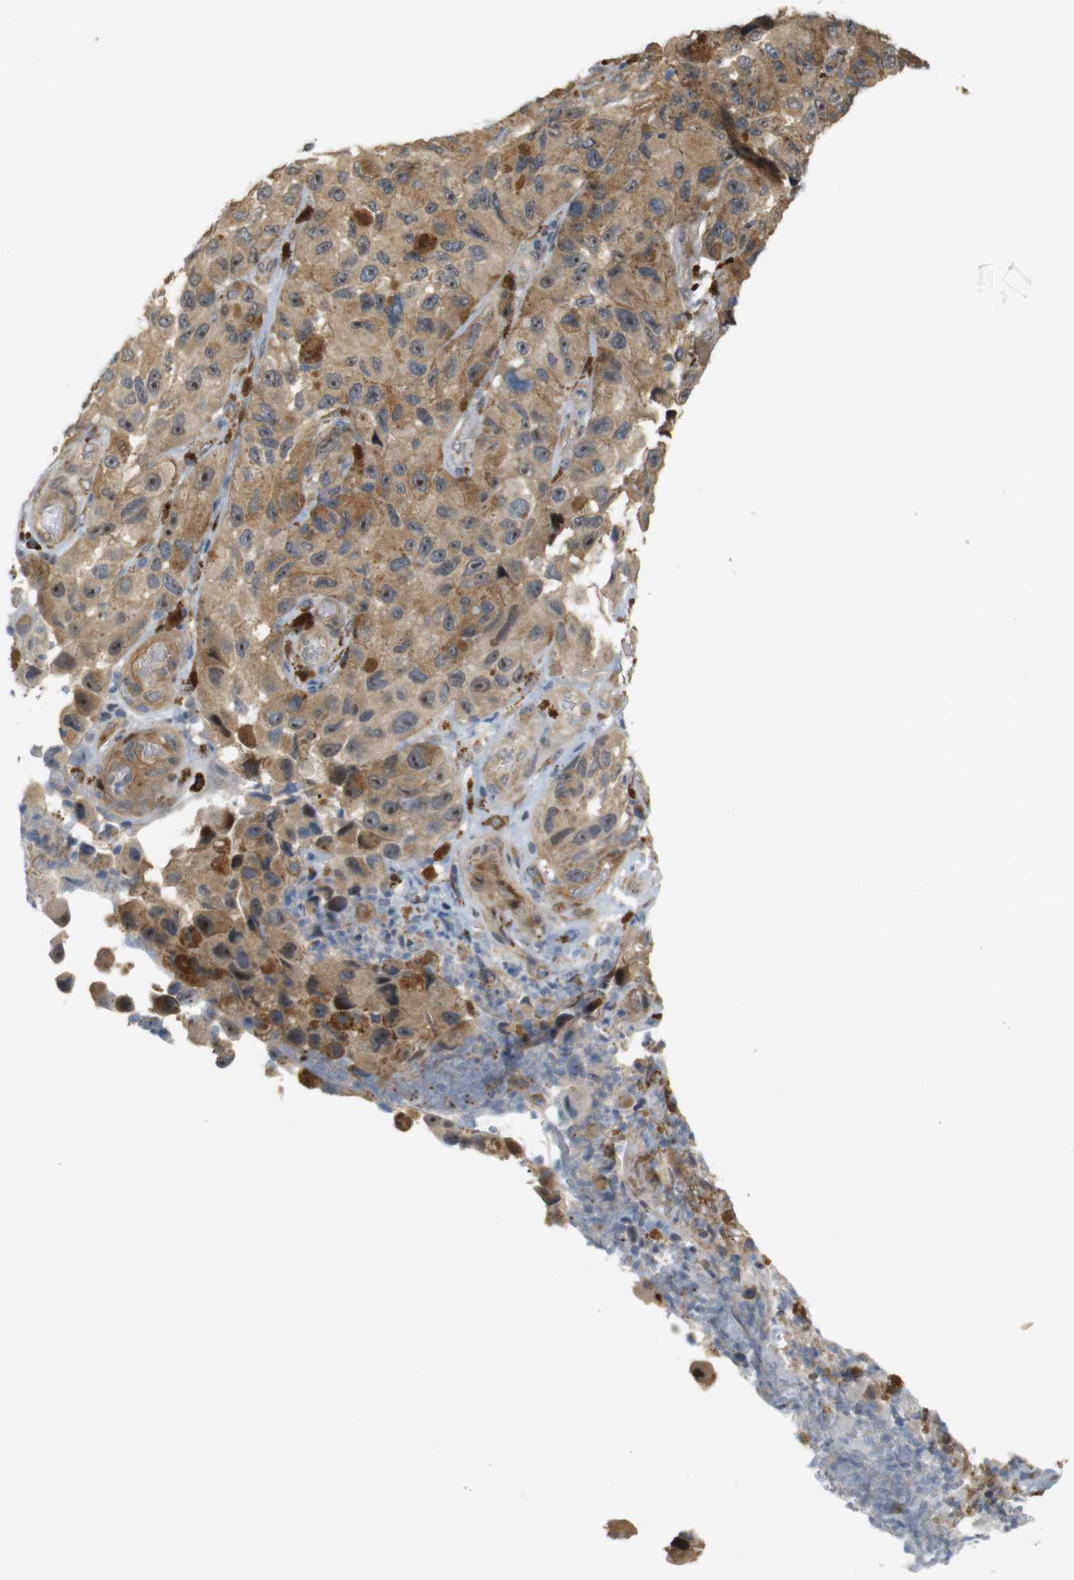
{"staining": {"intensity": "moderate", "quantity": ">75%", "location": "cytoplasmic/membranous"}, "tissue": "melanoma", "cell_type": "Tumor cells", "image_type": "cancer", "snomed": [{"axis": "morphology", "description": "Malignant melanoma, NOS"}, {"axis": "topography", "description": "Skin"}], "caption": "The histopathology image exhibits immunohistochemical staining of malignant melanoma. There is moderate cytoplasmic/membranous expression is seen in about >75% of tumor cells. (brown staining indicates protein expression, while blue staining denotes nuclei).", "gene": "TSPAN9", "patient": {"sex": "female", "age": 73}}